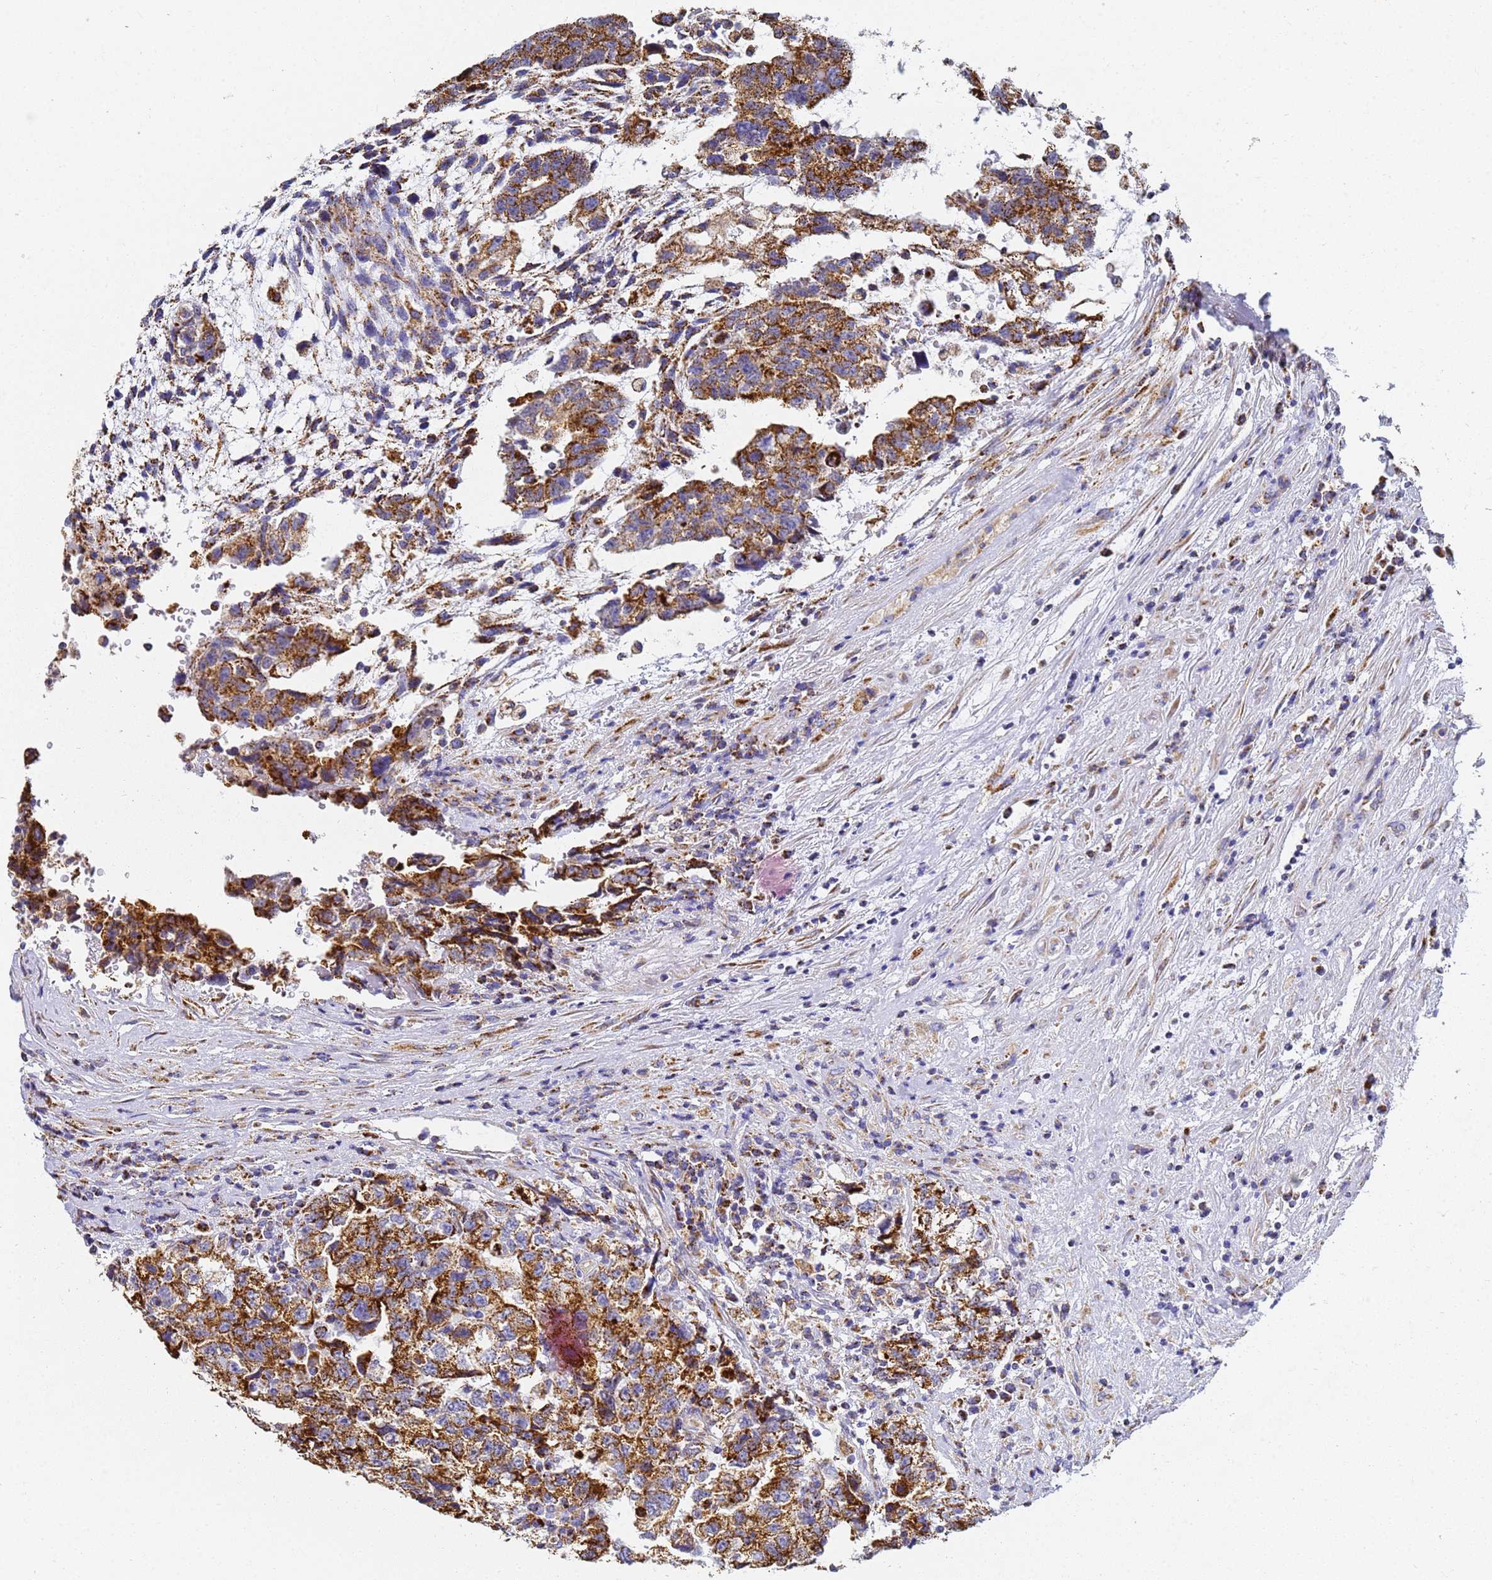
{"staining": {"intensity": "moderate", "quantity": ">75%", "location": "cytoplasmic/membranous"}, "tissue": "testis cancer", "cell_type": "Tumor cells", "image_type": "cancer", "snomed": [{"axis": "morphology", "description": "Carcinoma, Embryonal, NOS"}, {"axis": "topography", "description": "Testis"}], "caption": "The image demonstrates immunohistochemical staining of testis cancer (embryonal carcinoma). There is moderate cytoplasmic/membranous staining is seen in about >75% of tumor cells.", "gene": "CNIH4", "patient": {"sex": "male", "age": 36}}